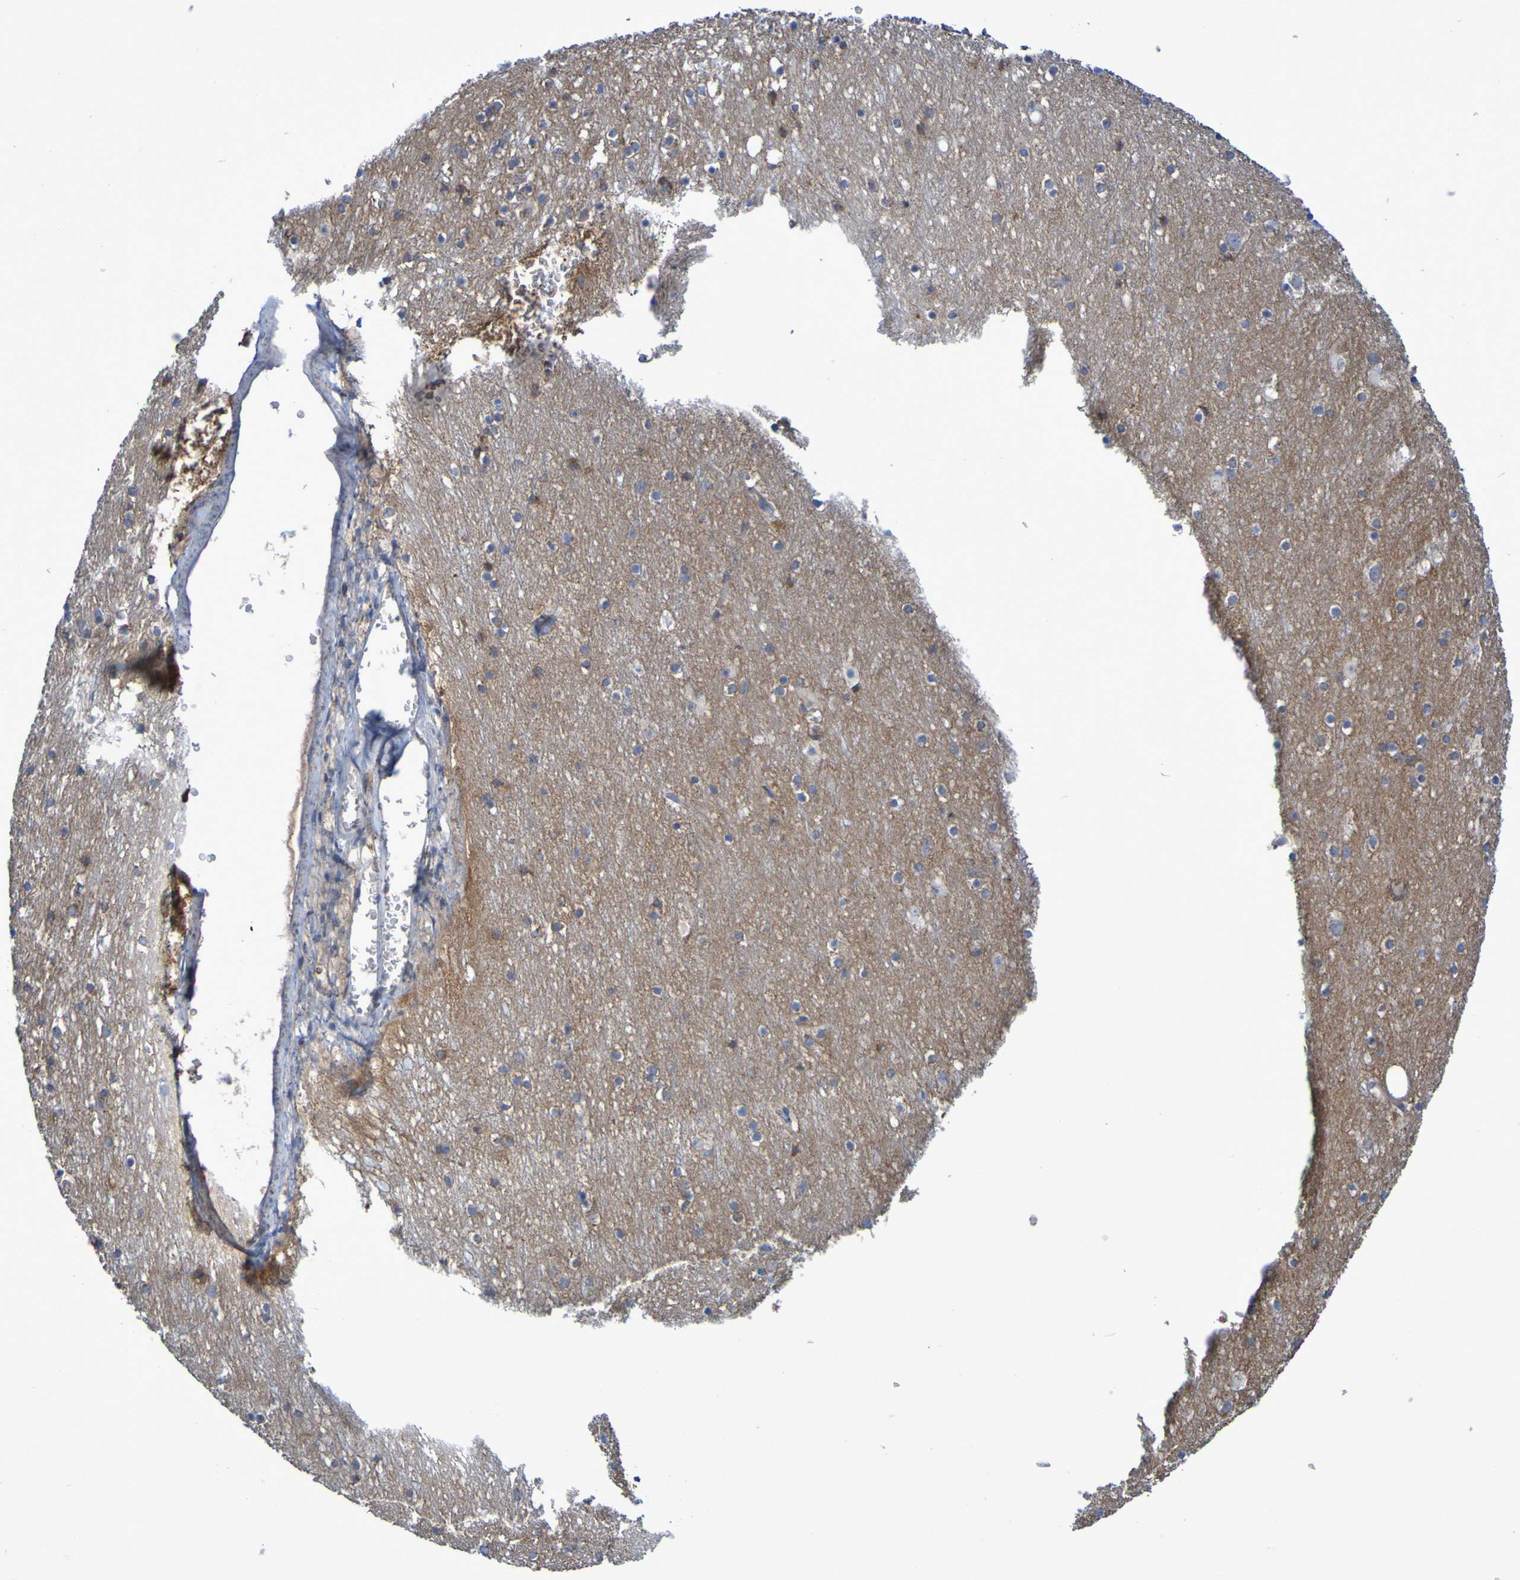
{"staining": {"intensity": "negative", "quantity": "none", "location": "none"}, "tissue": "cerebral cortex", "cell_type": "Endothelial cells", "image_type": "normal", "snomed": [{"axis": "morphology", "description": "Normal tissue, NOS"}, {"axis": "topography", "description": "Cerebral cortex"}], "caption": "IHC image of unremarkable cerebral cortex stained for a protein (brown), which shows no staining in endothelial cells. (DAB IHC, high magnification).", "gene": "CNTN2", "patient": {"sex": "male", "age": 45}}